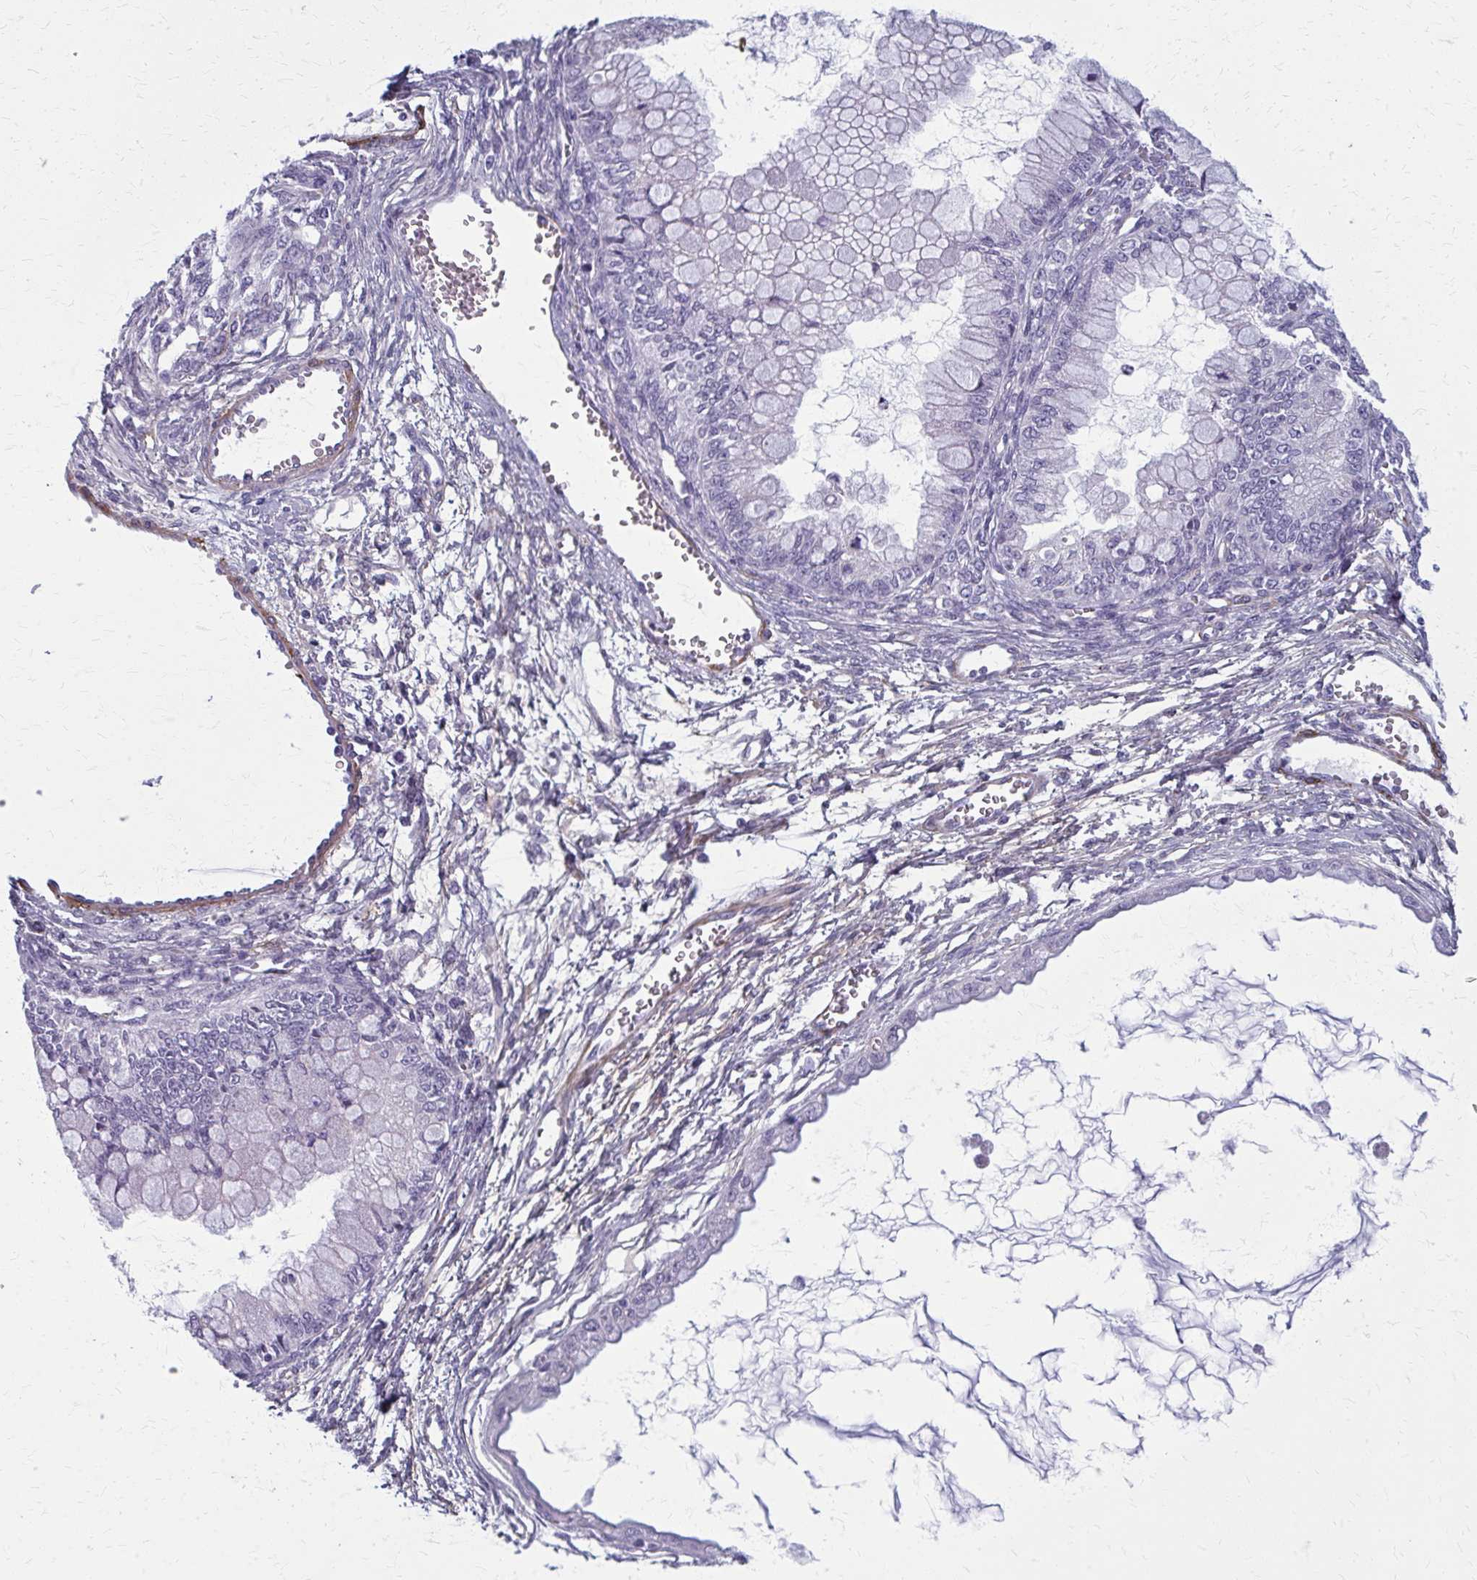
{"staining": {"intensity": "negative", "quantity": "none", "location": "none"}, "tissue": "ovarian cancer", "cell_type": "Tumor cells", "image_type": "cancer", "snomed": [{"axis": "morphology", "description": "Cystadenocarcinoma, mucinous, NOS"}, {"axis": "topography", "description": "Ovary"}], "caption": "IHC photomicrograph of neoplastic tissue: mucinous cystadenocarcinoma (ovarian) stained with DAB (3,3'-diaminobenzidine) displays no significant protein positivity in tumor cells.", "gene": "AKAP12", "patient": {"sex": "female", "age": 34}}